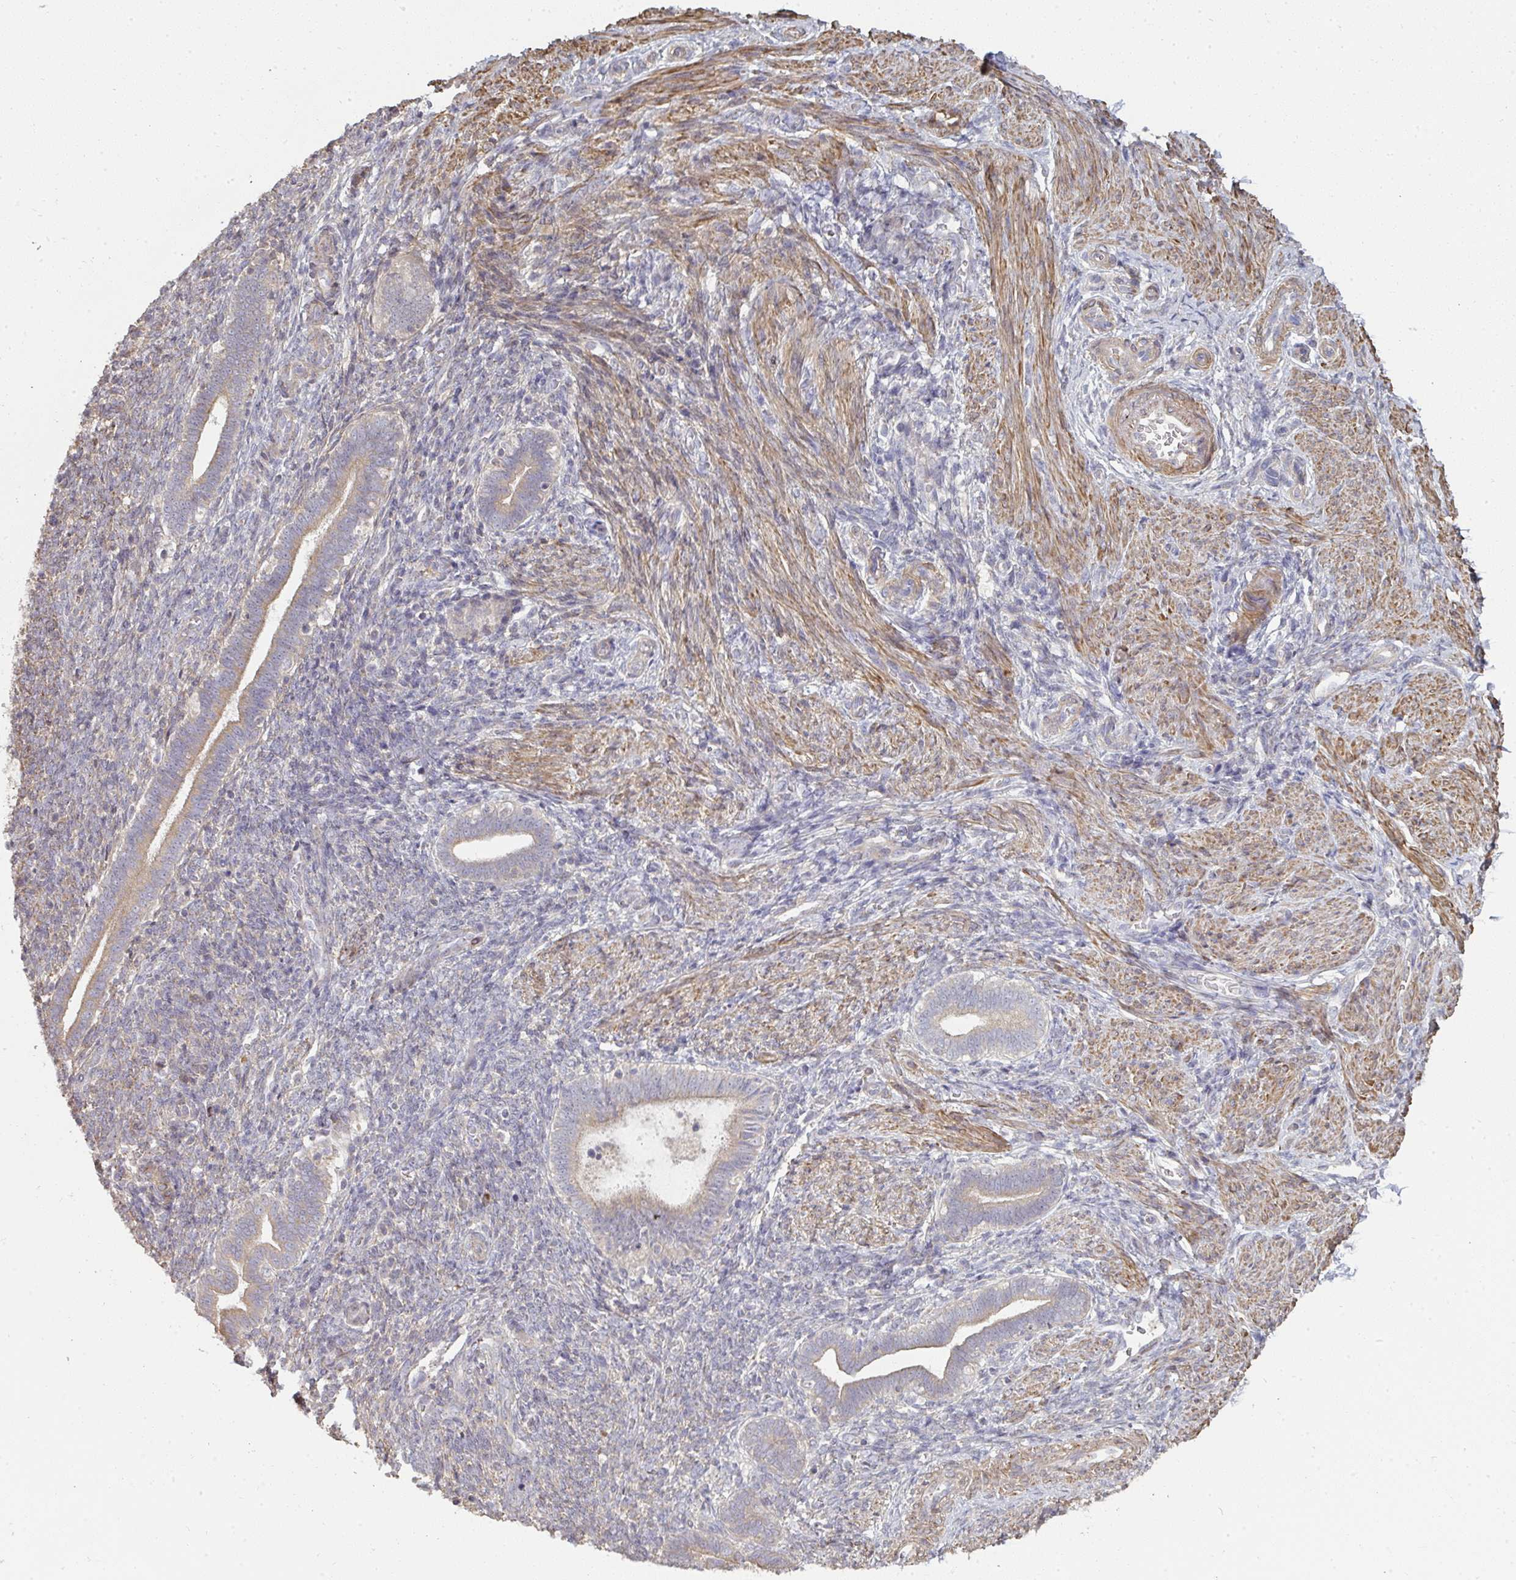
{"staining": {"intensity": "weak", "quantity": "25%-75%", "location": "cytoplasmic/membranous"}, "tissue": "endometrium", "cell_type": "Cells in endometrial stroma", "image_type": "normal", "snomed": [{"axis": "morphology", "description": "Normal tissue, NOS"}, {"axis": "topography", "description": "Endometrium"}], "caption": "This image exhibits IHC staining of normal human endometrium, with low weak cytoplasmic/membranous staining in approximately 25%-75% of cells in endometrial stroma.", "gene": "ZFYVE28", "patient": {"sex": "female", "age": 34}}